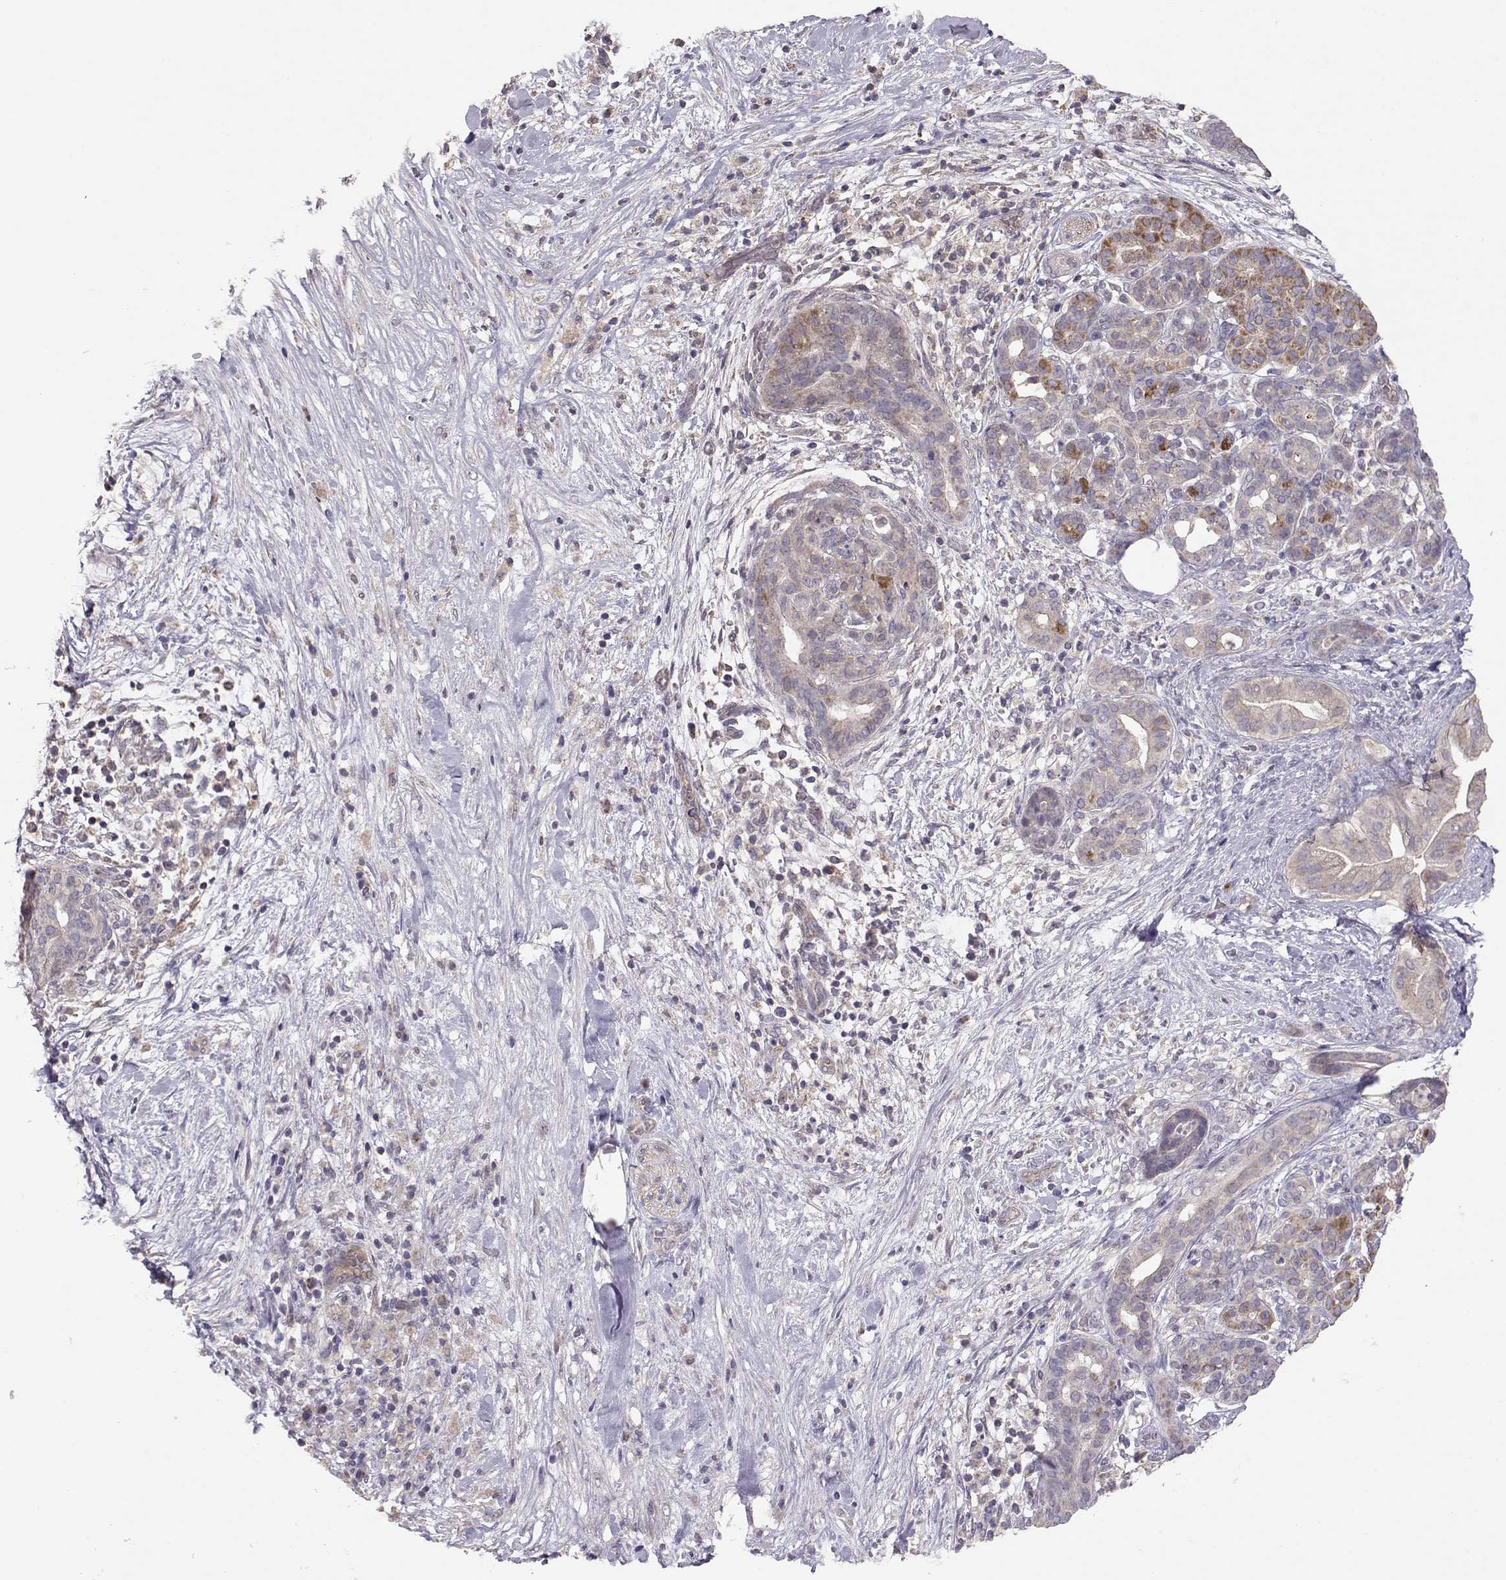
{"staining": {"intensity": "weak", "quantity": "25%-75%", "location": "cytoplasmic/membranous"}, "tissue": "pancreatic cancer", "cell_type": "Tumor cells", "image_type": "cancer", "snomed": [{"axis": "morphology", "description": "Adenocarcinoma, NOS"}, {"axis": "topography", "description": "Pancreas"}], "caption": "Pancreatic adenocarcinoma stained with a protein marker shows weak staining in tumor cells.", "gene": "NCAM2", "patient": {"sex": "male", "age": 44}}